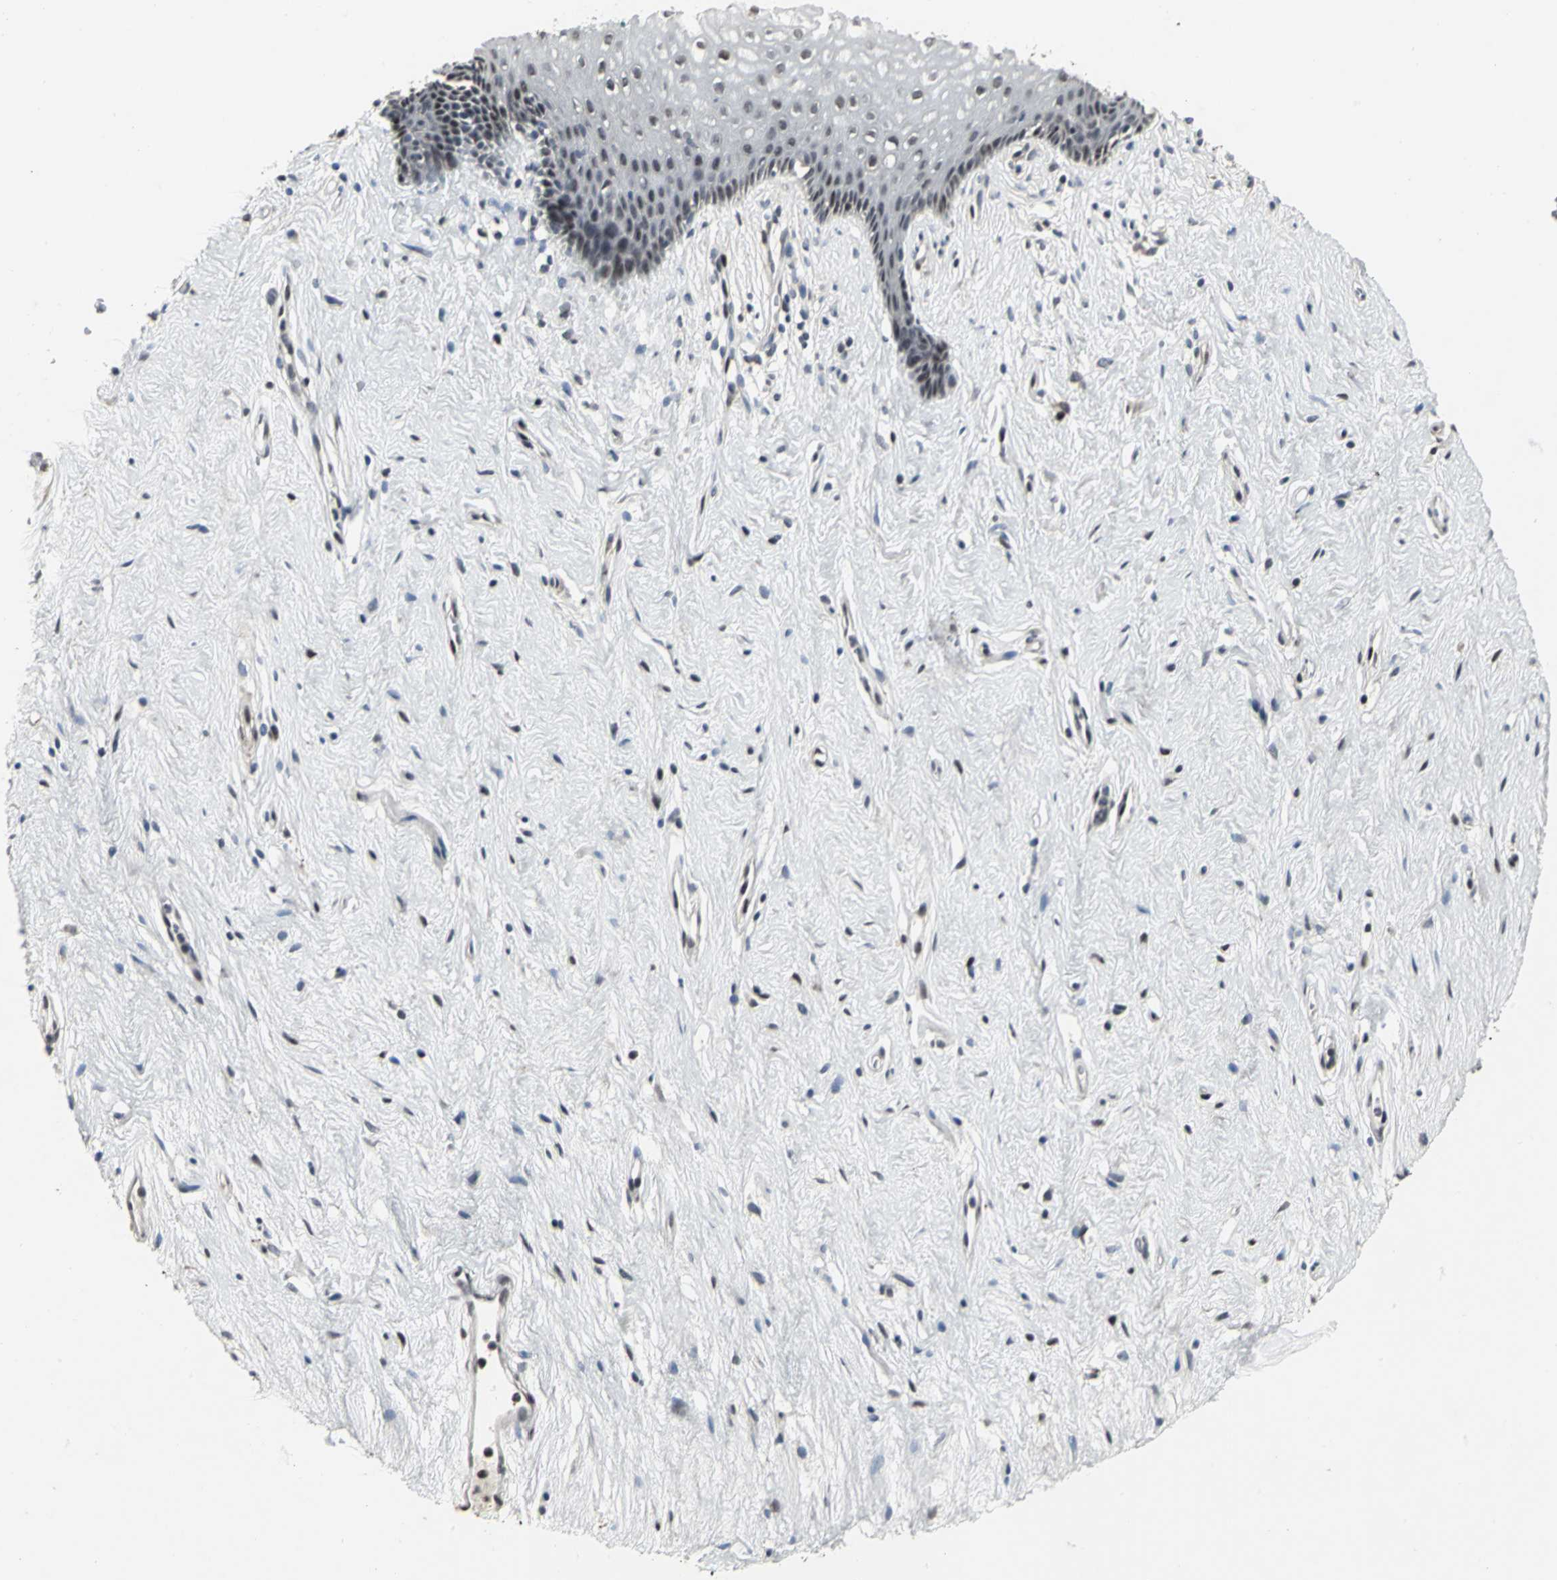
{"staining": {"intensity": "moderate", "quantity": "<25%", "location": "nuclear"}, "tissue": "vagina", "cell_type": "Squamous epithelial cells", "image_type": "normal", "snomed": [{"axis": "morphology", "description": "Normal tissue, NOS"}, {"axis": "topography", "description": "Vagina"}], "caption": "The immunohistochemical stain highlights moderate nuclear expression in squamous epithelial cells of benign vagina. (DAB IHC with brightfield microscopy, high magnification).", "gene": "SRF", "patient": {"sex": "female", "age": 44}}